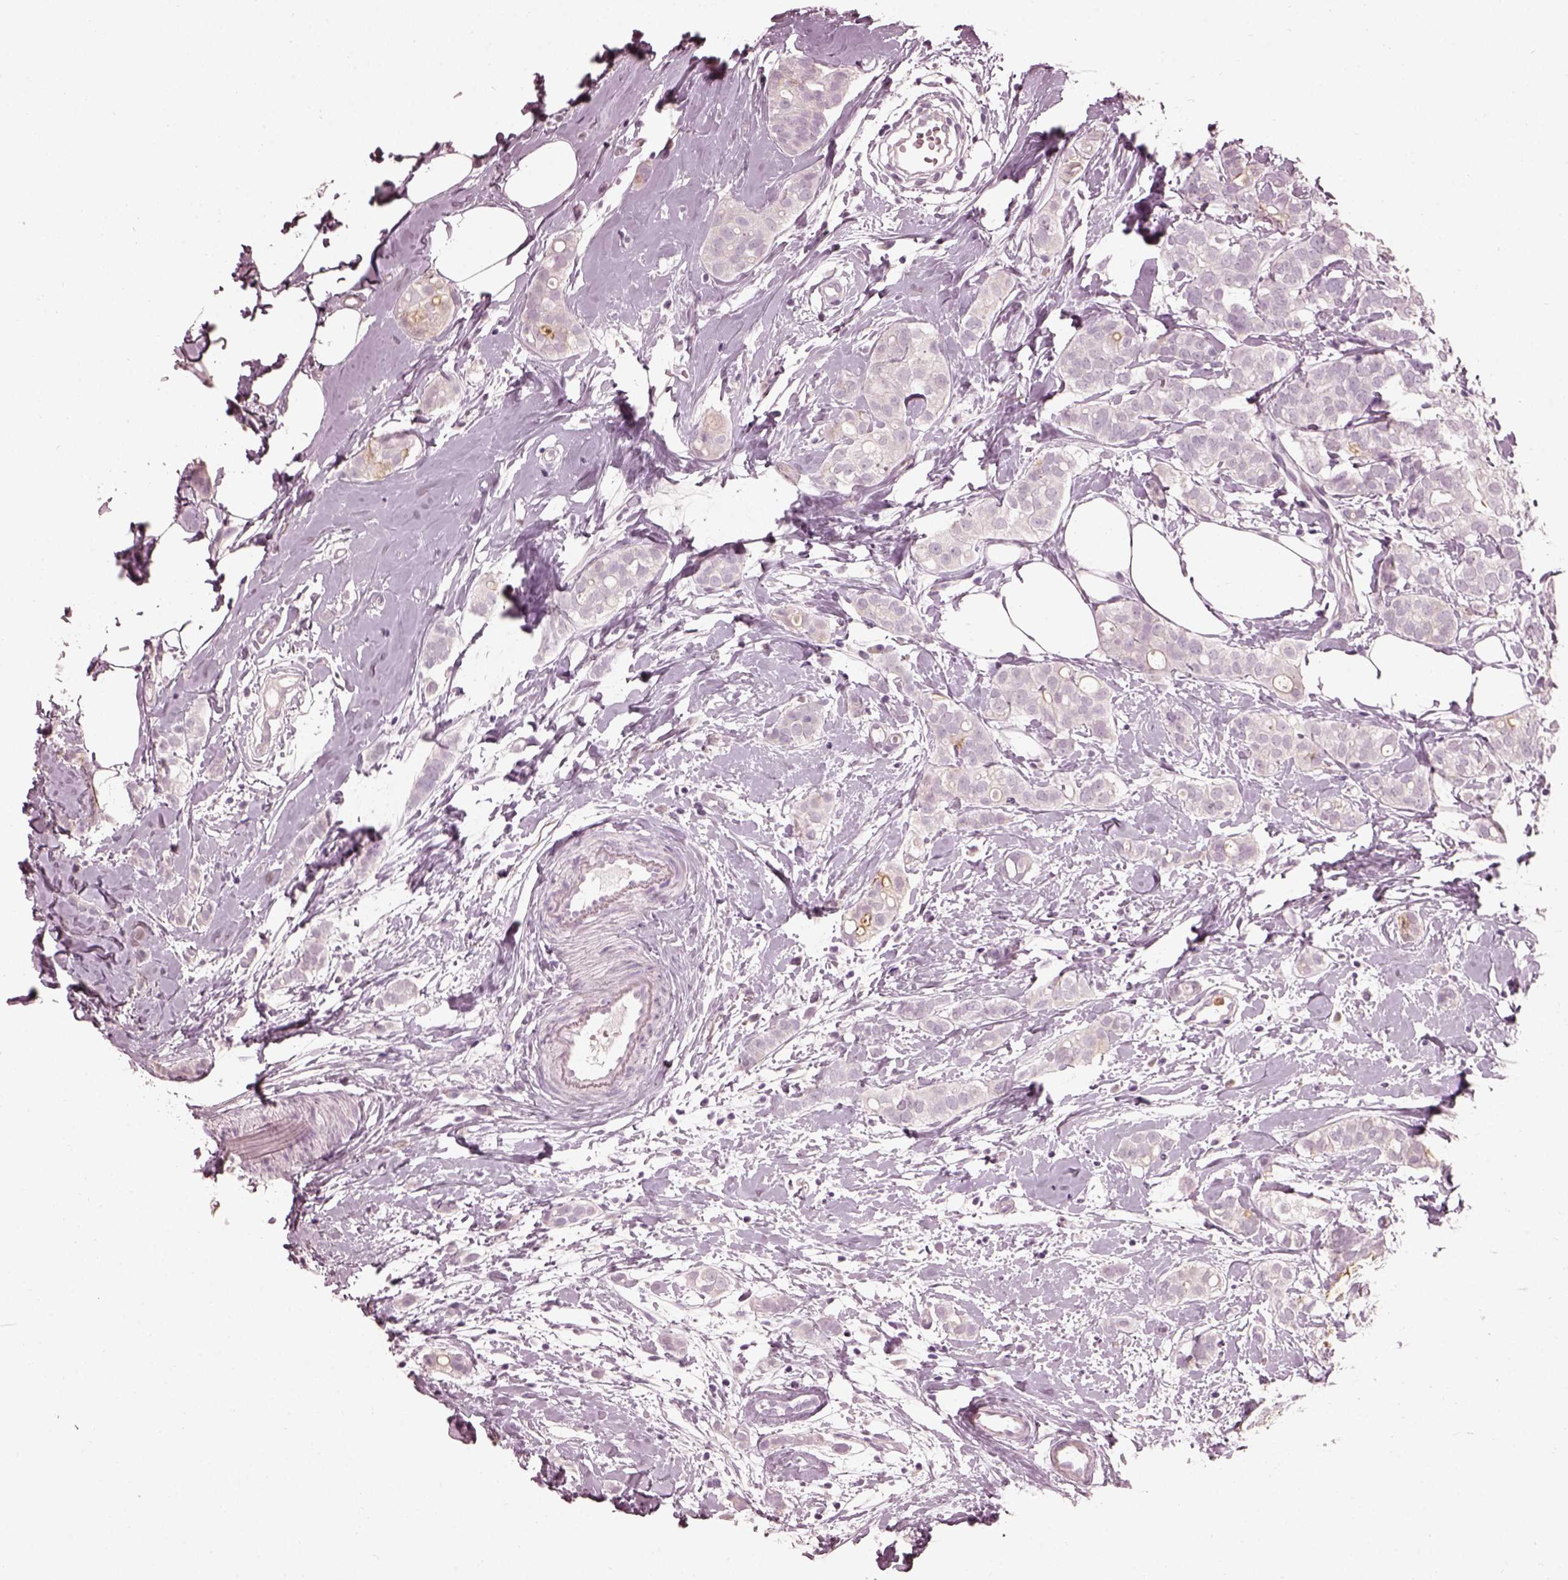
{"staining": {"intensity": "negative", "quantity": "none", "location": "none"}, "tissue": "breast cancer", "cell_type": "Tumor cells", "image_type": "cancer", "snomed": [{"axis": "morphology", "description": "Duct carcinoma"}, {"axis": "topography", "description": "Breast"}], "caption": "Tumor cells are negative for protein expression in human breast cancer.", "gene": "FUT4", "patient": {"sex": "female", "age": 40}}